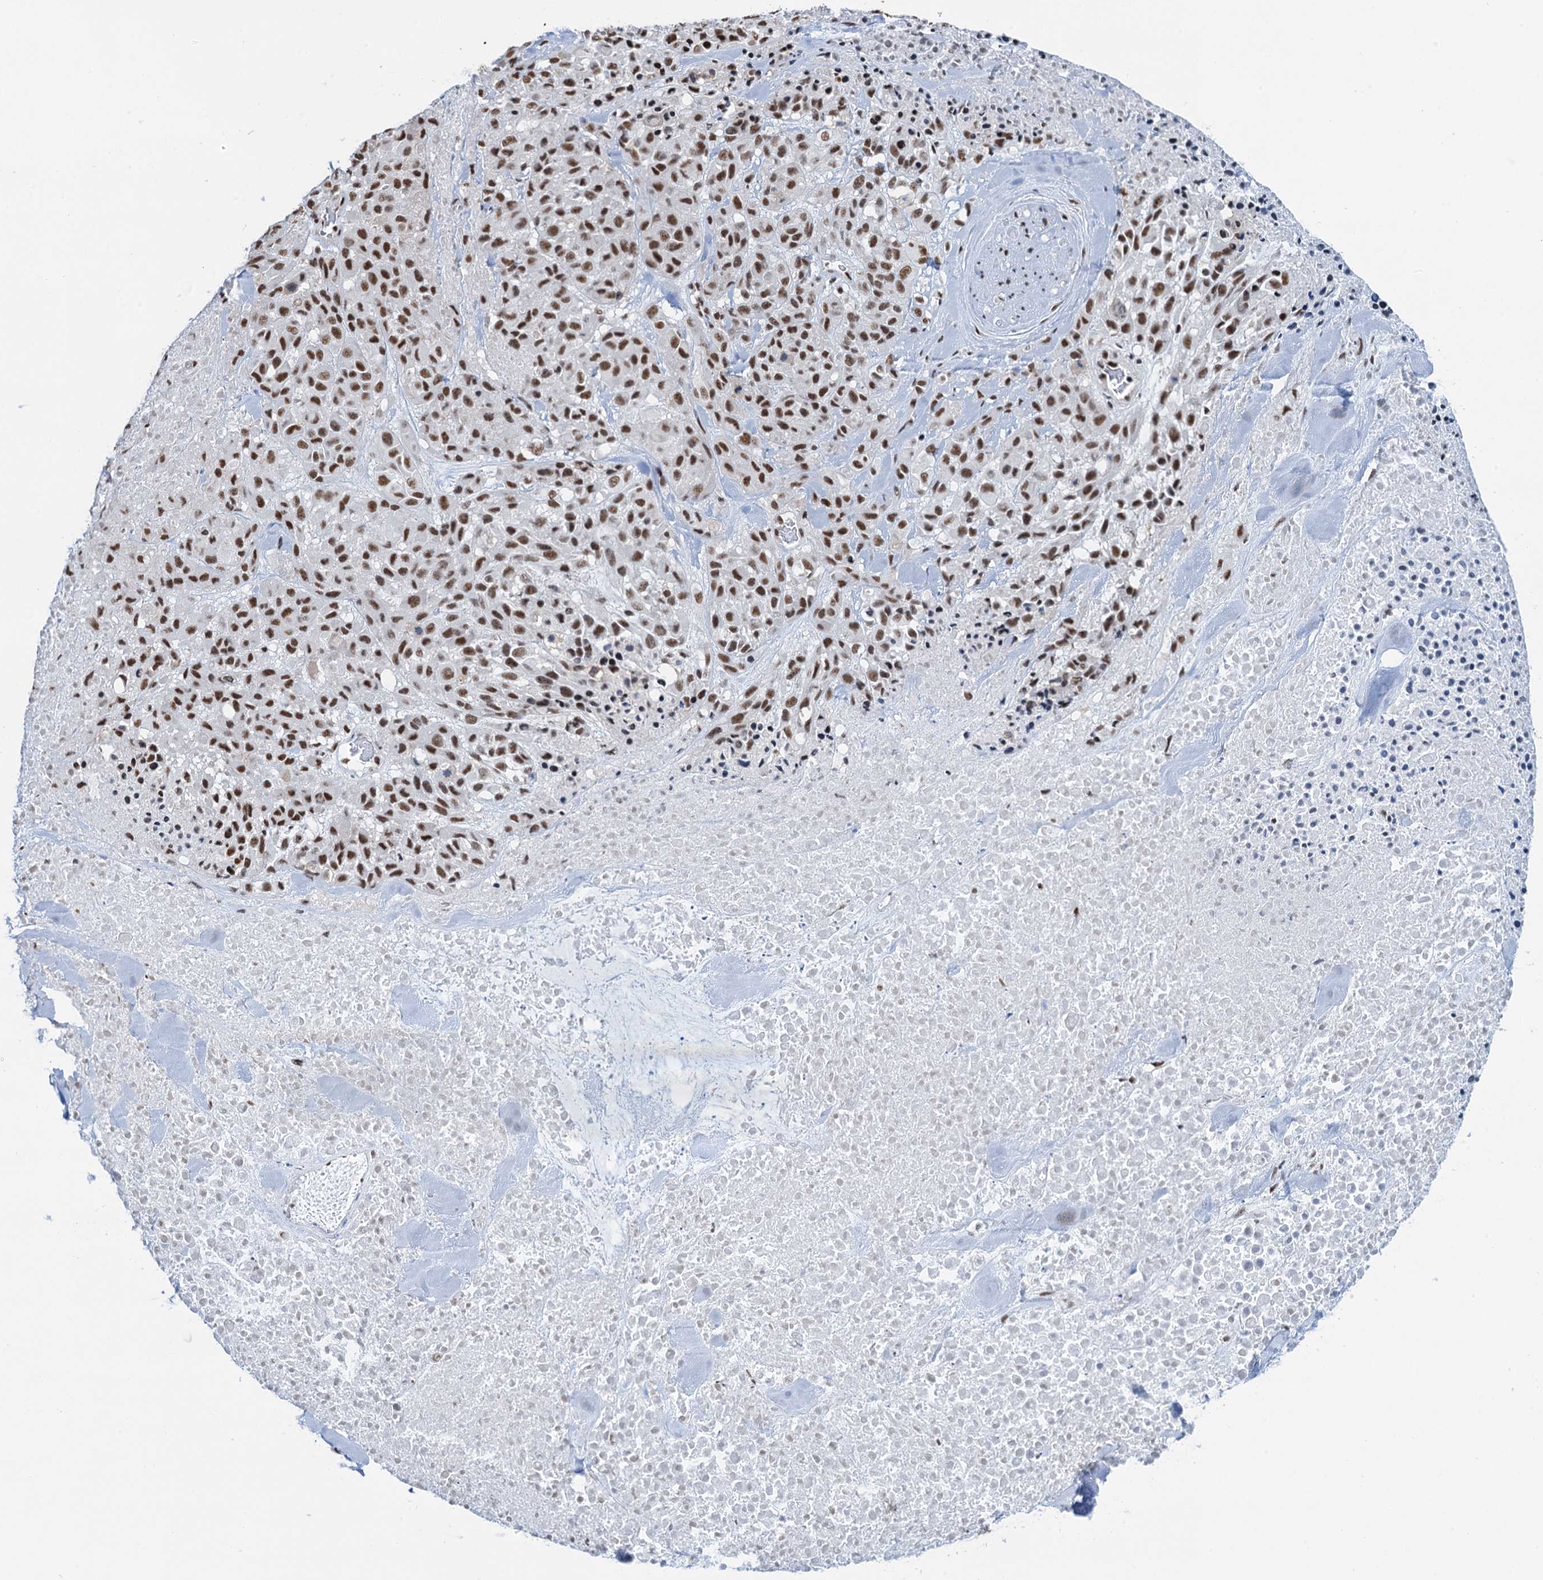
{"staining": {"intensity": "moderate", "quantity": ">75%", "location": "nuclear"}, "tissue": "melanoma", "cell_type": "Tumor cells", "image_type": "cancer", "snomed": [{"axis": "morphology", "description": "Malignant melanoma, Metastatic site"}, {"axis": "topography", "description": "Skin"}], "caption": "This photomicrograph demonstrates IHC staining of human malignant melanoma (metastatic site), with medium moderate nuclear positivity in approximately >75% of tumor cells.", "gene": "ZNF609", "patient": {"sex": "female", "age": 81}}